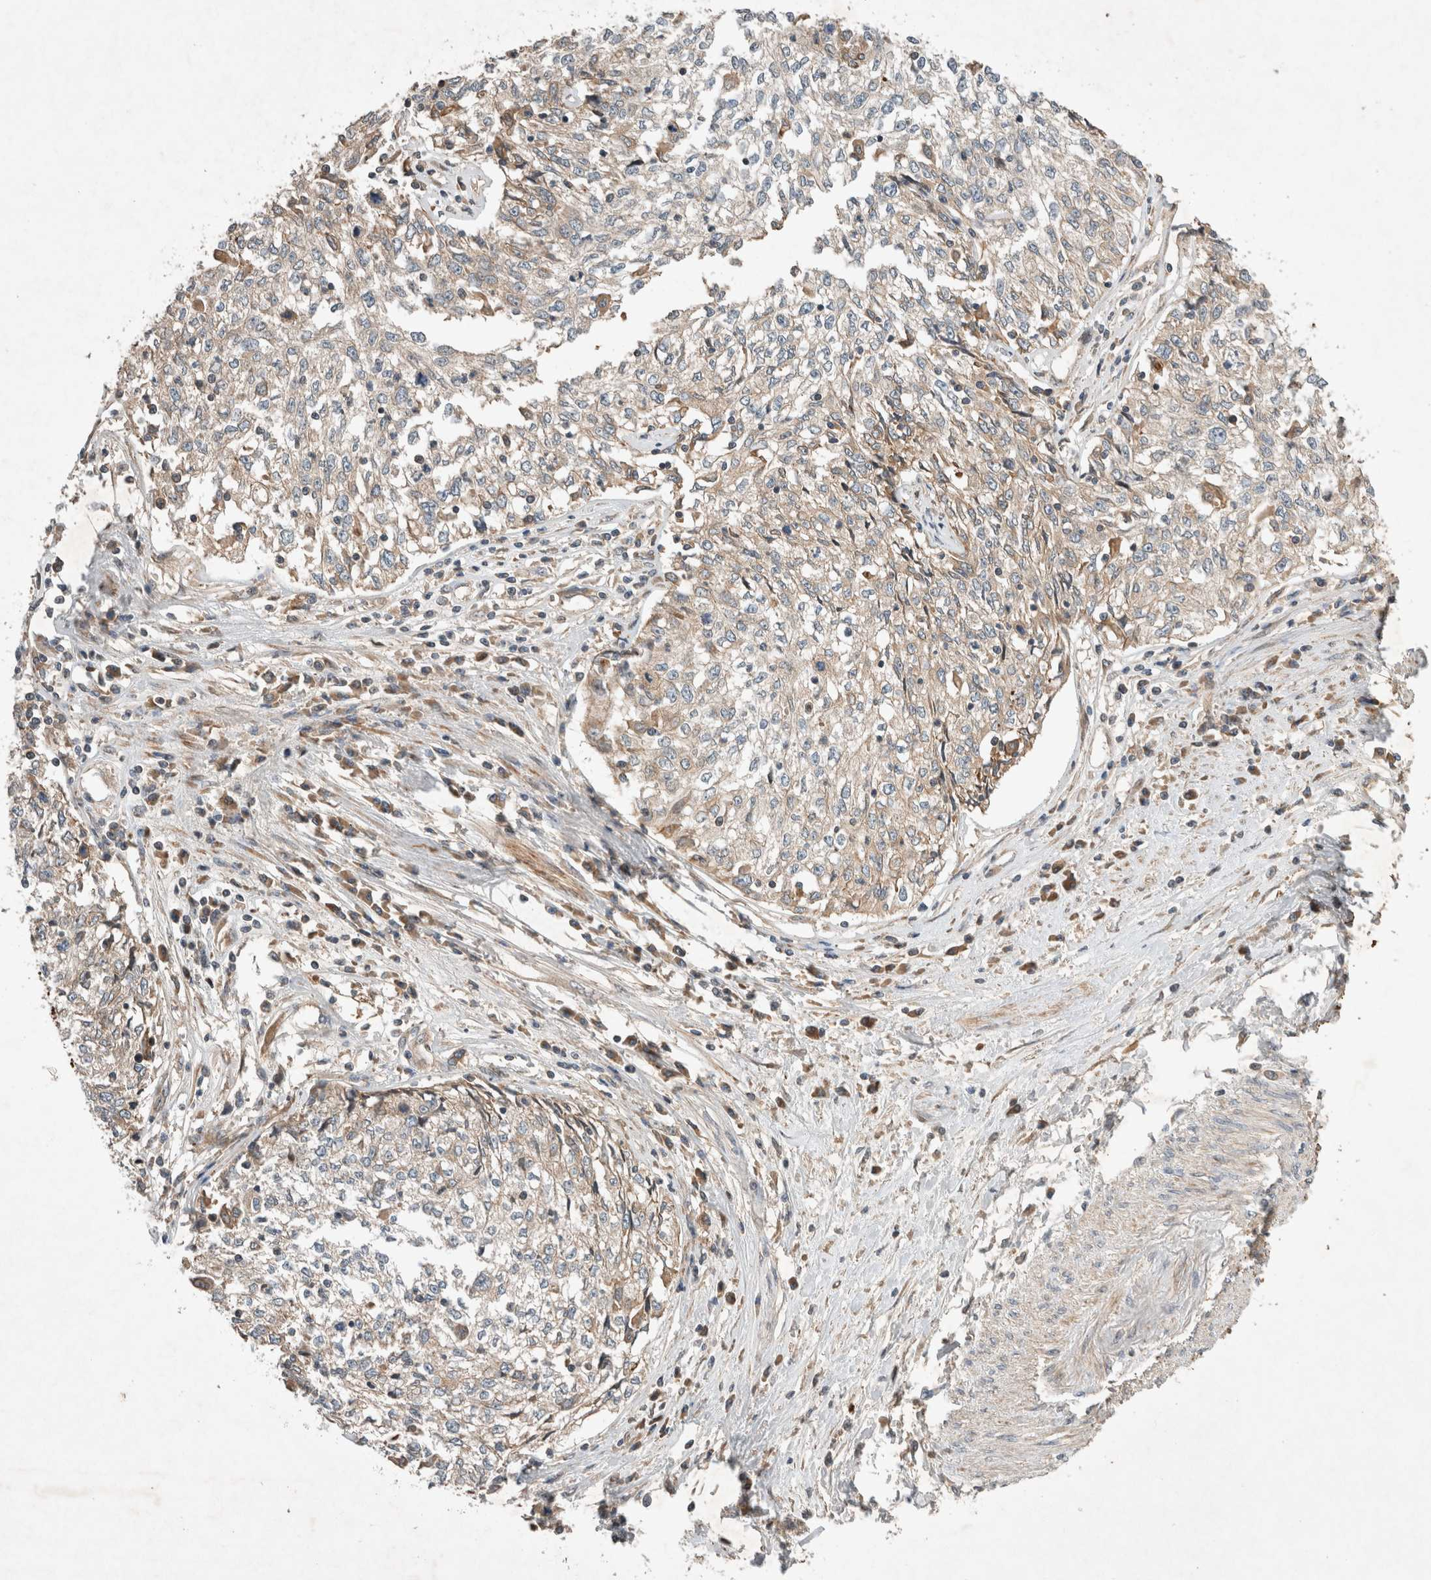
{"staining": {"intensity": "weak", "quantity": "25%-75%", "location": "cytoplasmic/membranous"}, "tissue": "cervical cancer", "cell_type": "Tumor cells", "image_type": "cancer", "snomed": [{"axis": "morphology", "description": "Squamous cell carcinoma, NOS"}, {"axis": "topography", "description": "Cervix"}], "caption": "Protein staining reveals weak cytoplasmic/membranous expression in about 25%-75% of tumor cells in squamous cell carcinoma (cervical).", "gene": "ARMC9", "patient": {"sex": "female", "age": 57}}